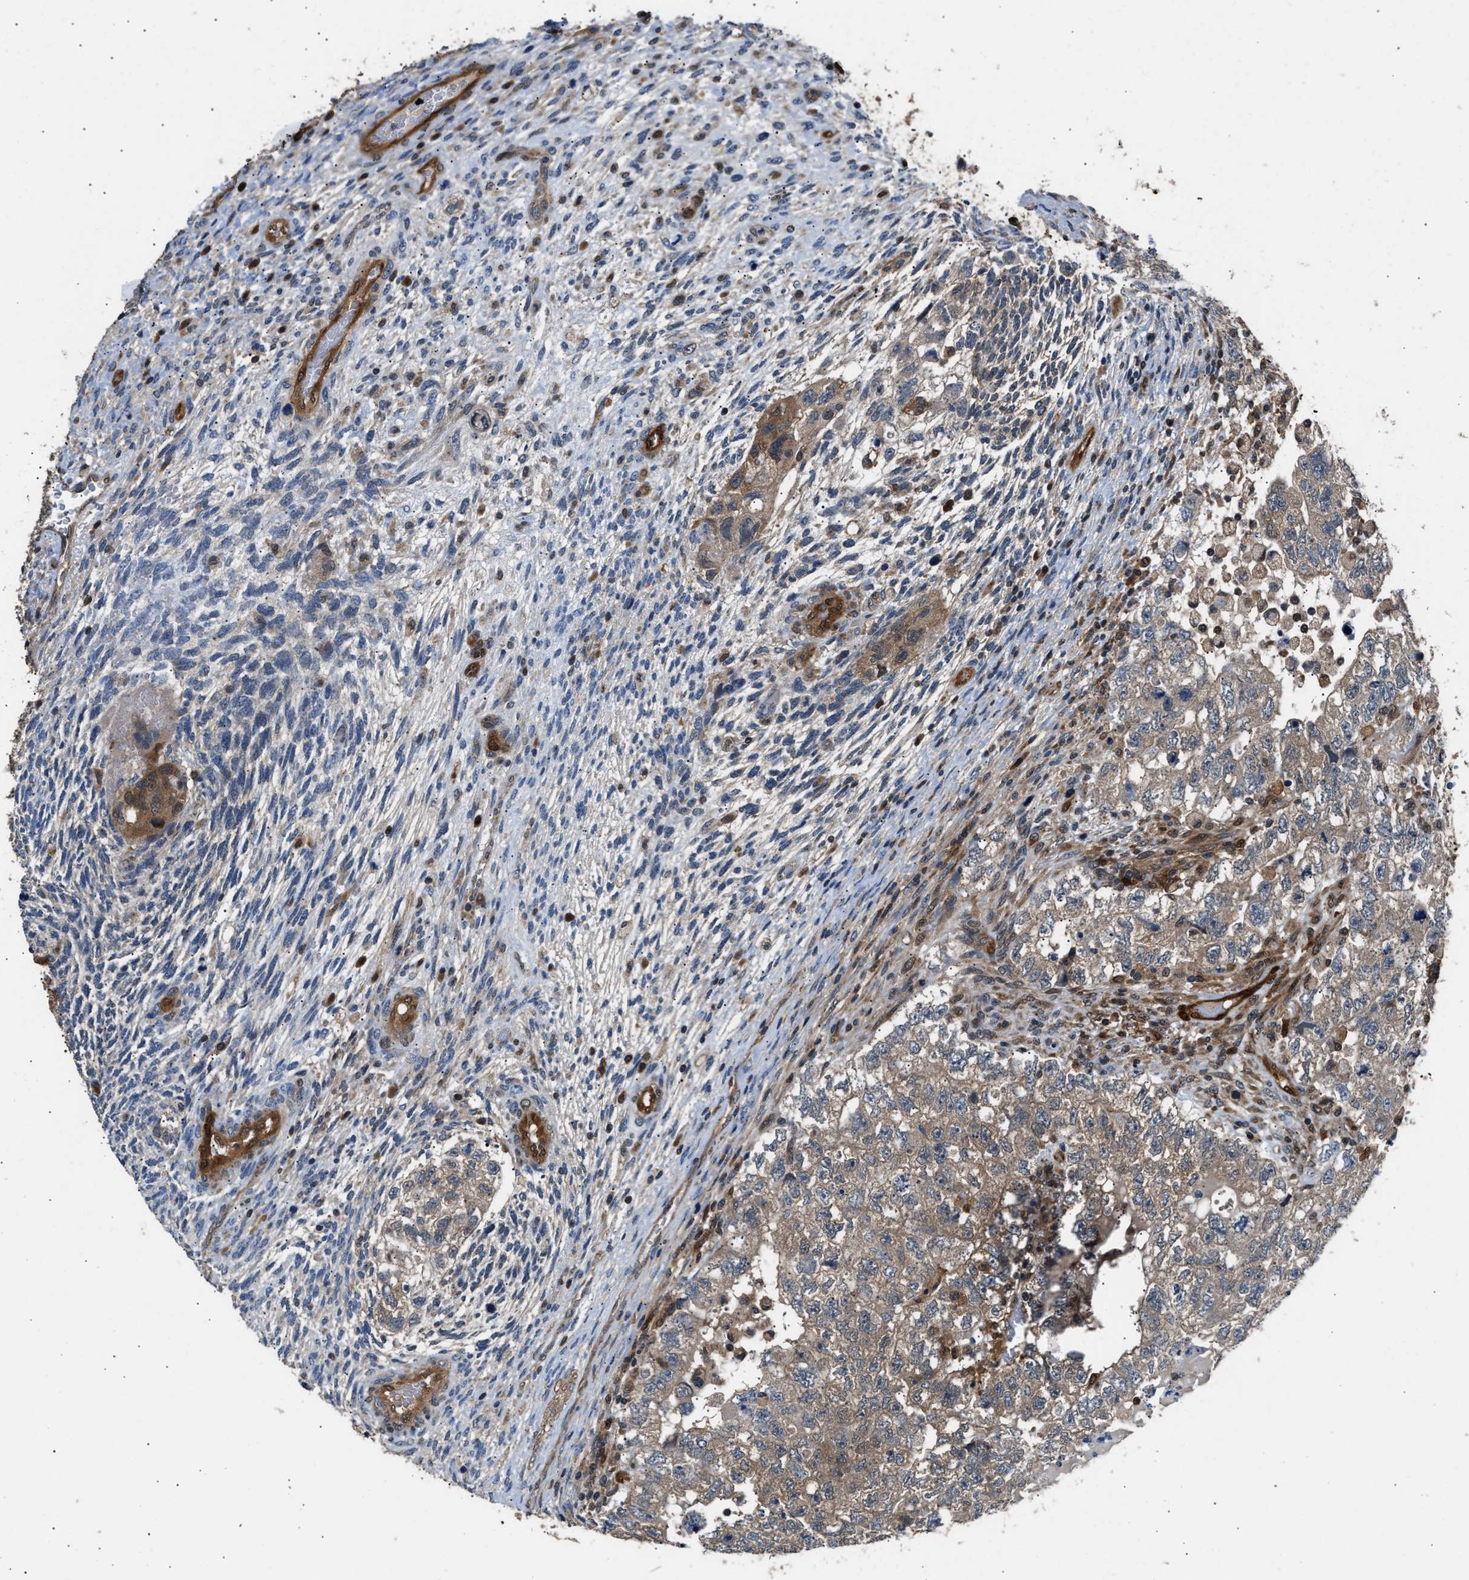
{"staining": {"intensity": "moderate", "quantity": ">75%", "location": "cytoplasmic/membranous"}, "tissue": "testis cancer", "cell_type": "Tumor cells", "image_type": "cancer", "snomed": [{"axis": "morphology", "description": "Carcinoma, Embryonal, NOS"}, {"axis": "topography", "description": "Testis"}], "caption": "A brown stain shows moderate cytoplasmic/membranous positivity of a protein in testis embryonal carcinoma tumor cells. (DAB IHC, brown staining for protein, blue staining for nuclei).", "gene": "PPA1", "patient": {"sex": "male", "age": 36}}